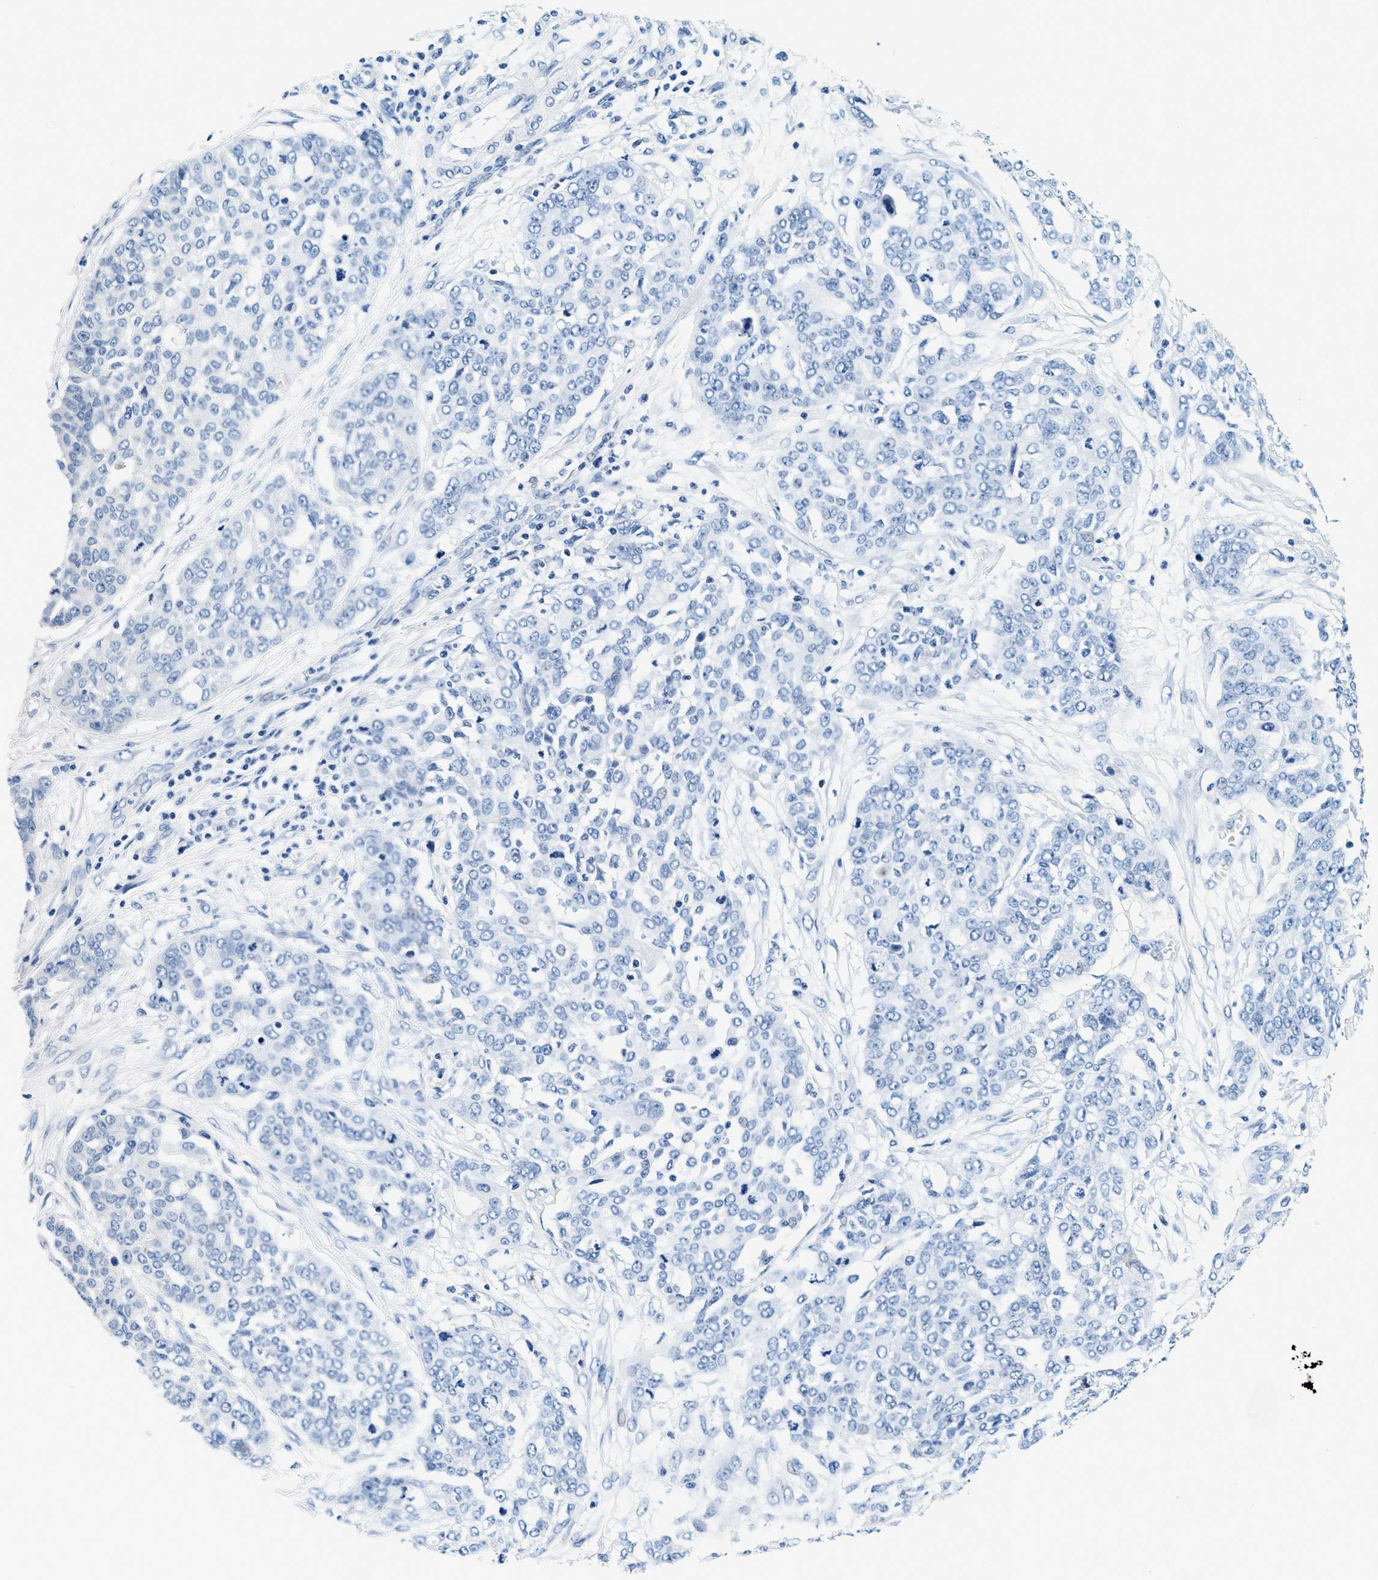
{"staining": {"intensity": "negative", "quantity": "none", "location": "none"}, "tissue": "ovarian cancer", "cell_type": "Tumor cells", "image_type": "cancer", "snomed": [{"axis": "morphology", "description": "Cystadenocarcinoma, serous, NOS"}, {"axis": "topography", "description": "Soft tissue"}, {"axis": "topography", "description": "Ovary"}], "caption": "This is an immunohistochemistry photomicrograph of ovarian cancer (serous cystadenocarcinoma). There is no positivity in tumor cells.", "gene": "GSTM3", "patient": {"sex": "female", "age": 57}}